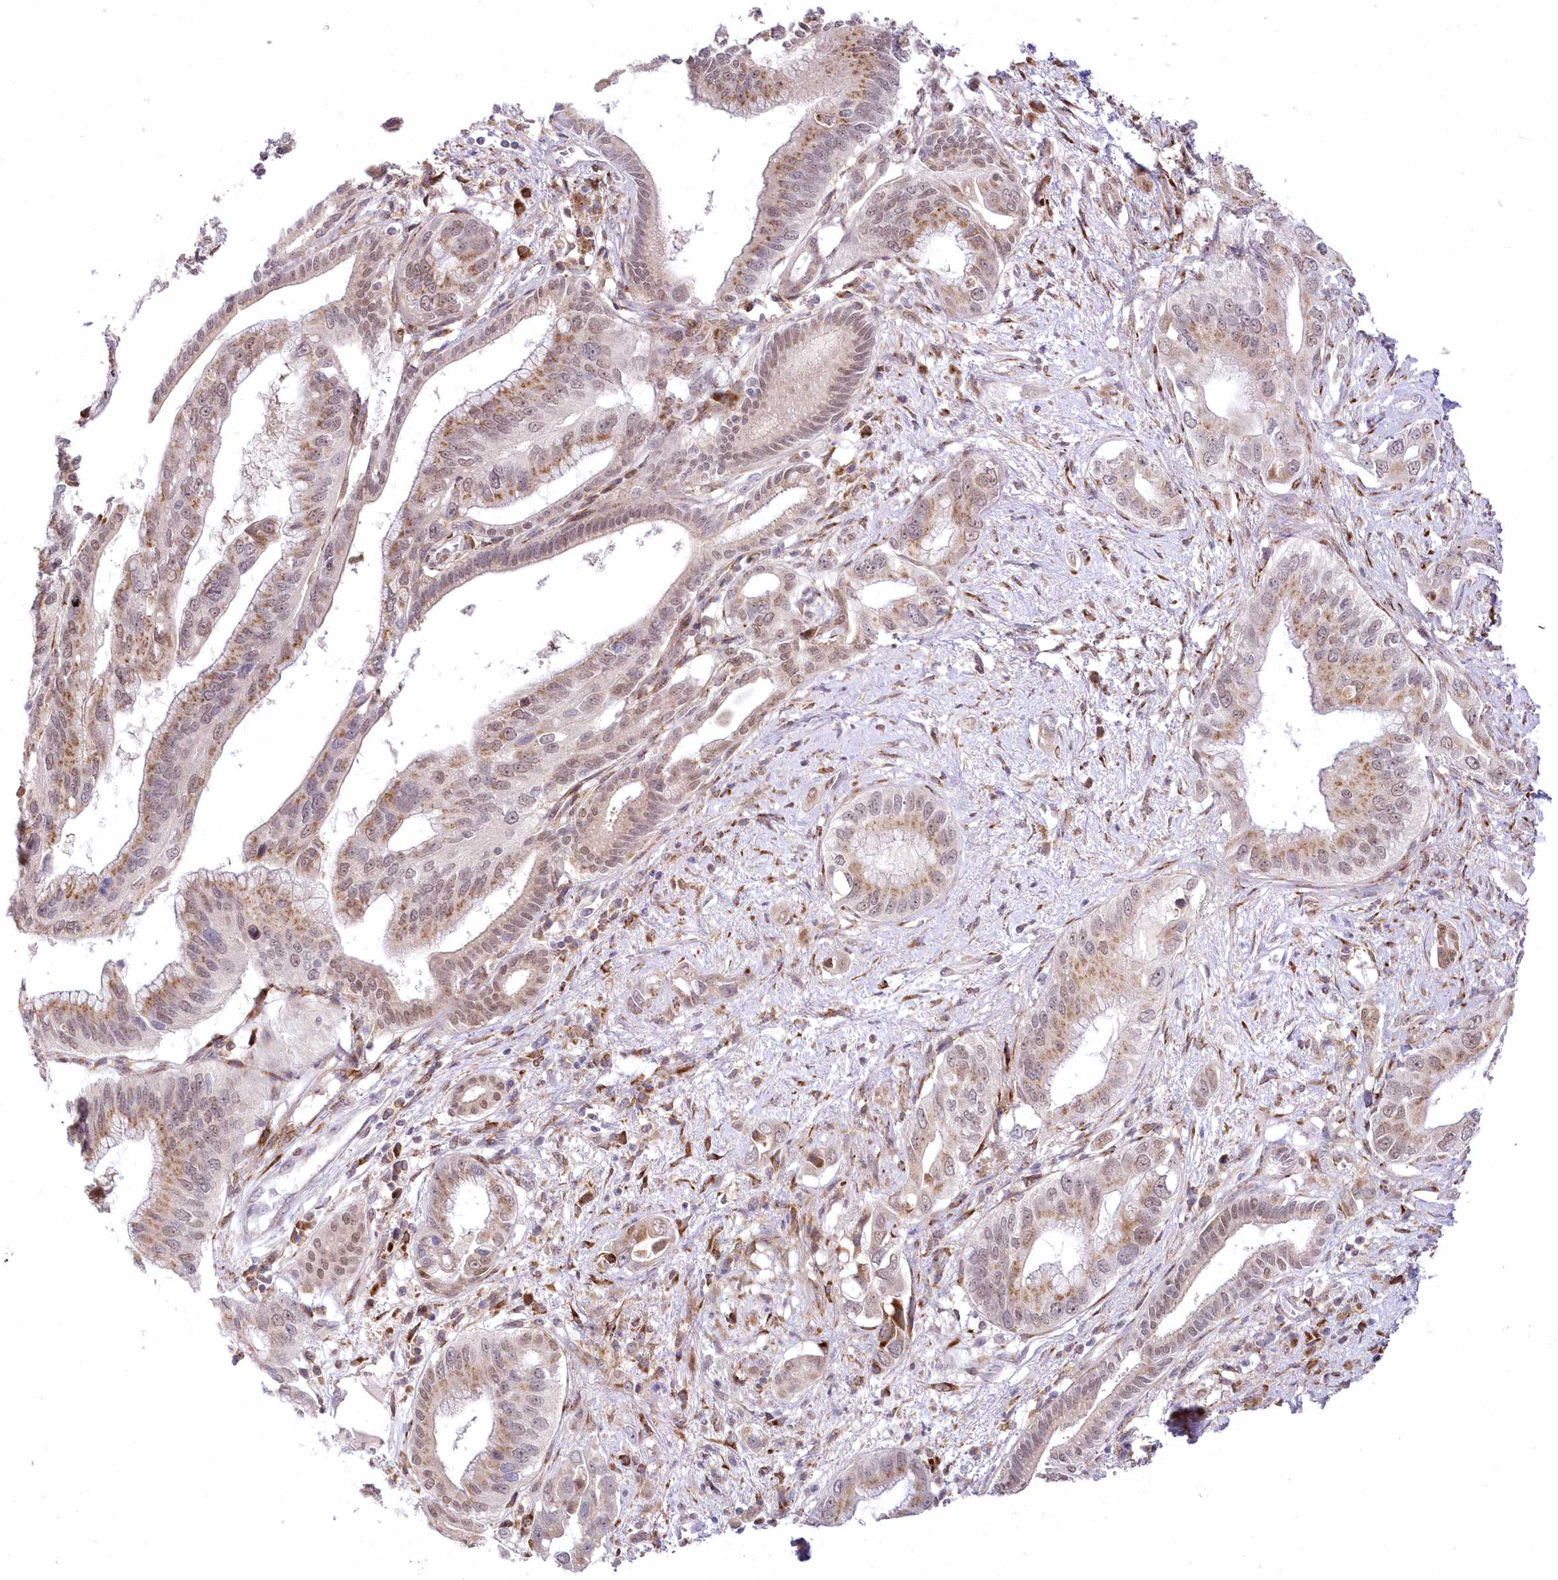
{"staining": {"intensity": "weak", "quantity": "25%-75%", "location": "cytoplasmic/membranous"}, "tissue": "pancreatic cancer", "cell_type": "Tumor cells", "image_type": "cancer", "snomed": [{"axis": "morphology", "description": "Inflammation, NOS"}, {"axis": "morphology", "description": "Adenocarcinoma, NOS"}, {"axis": "topography", "description": "Pancreas"}], "caption": "Protein staining of pancreatic cancer (adenocarcinoma) tissue exhibits weak cytoplasmic/membranous expression in about 25%-75% of tumor cells. (DAB (3,3'-diaminobenzidine) IHC, brown staining for protein, blue staining for nuclei).", "gene": "LDB1", "patient": {"sex": "female", "age": 56}}